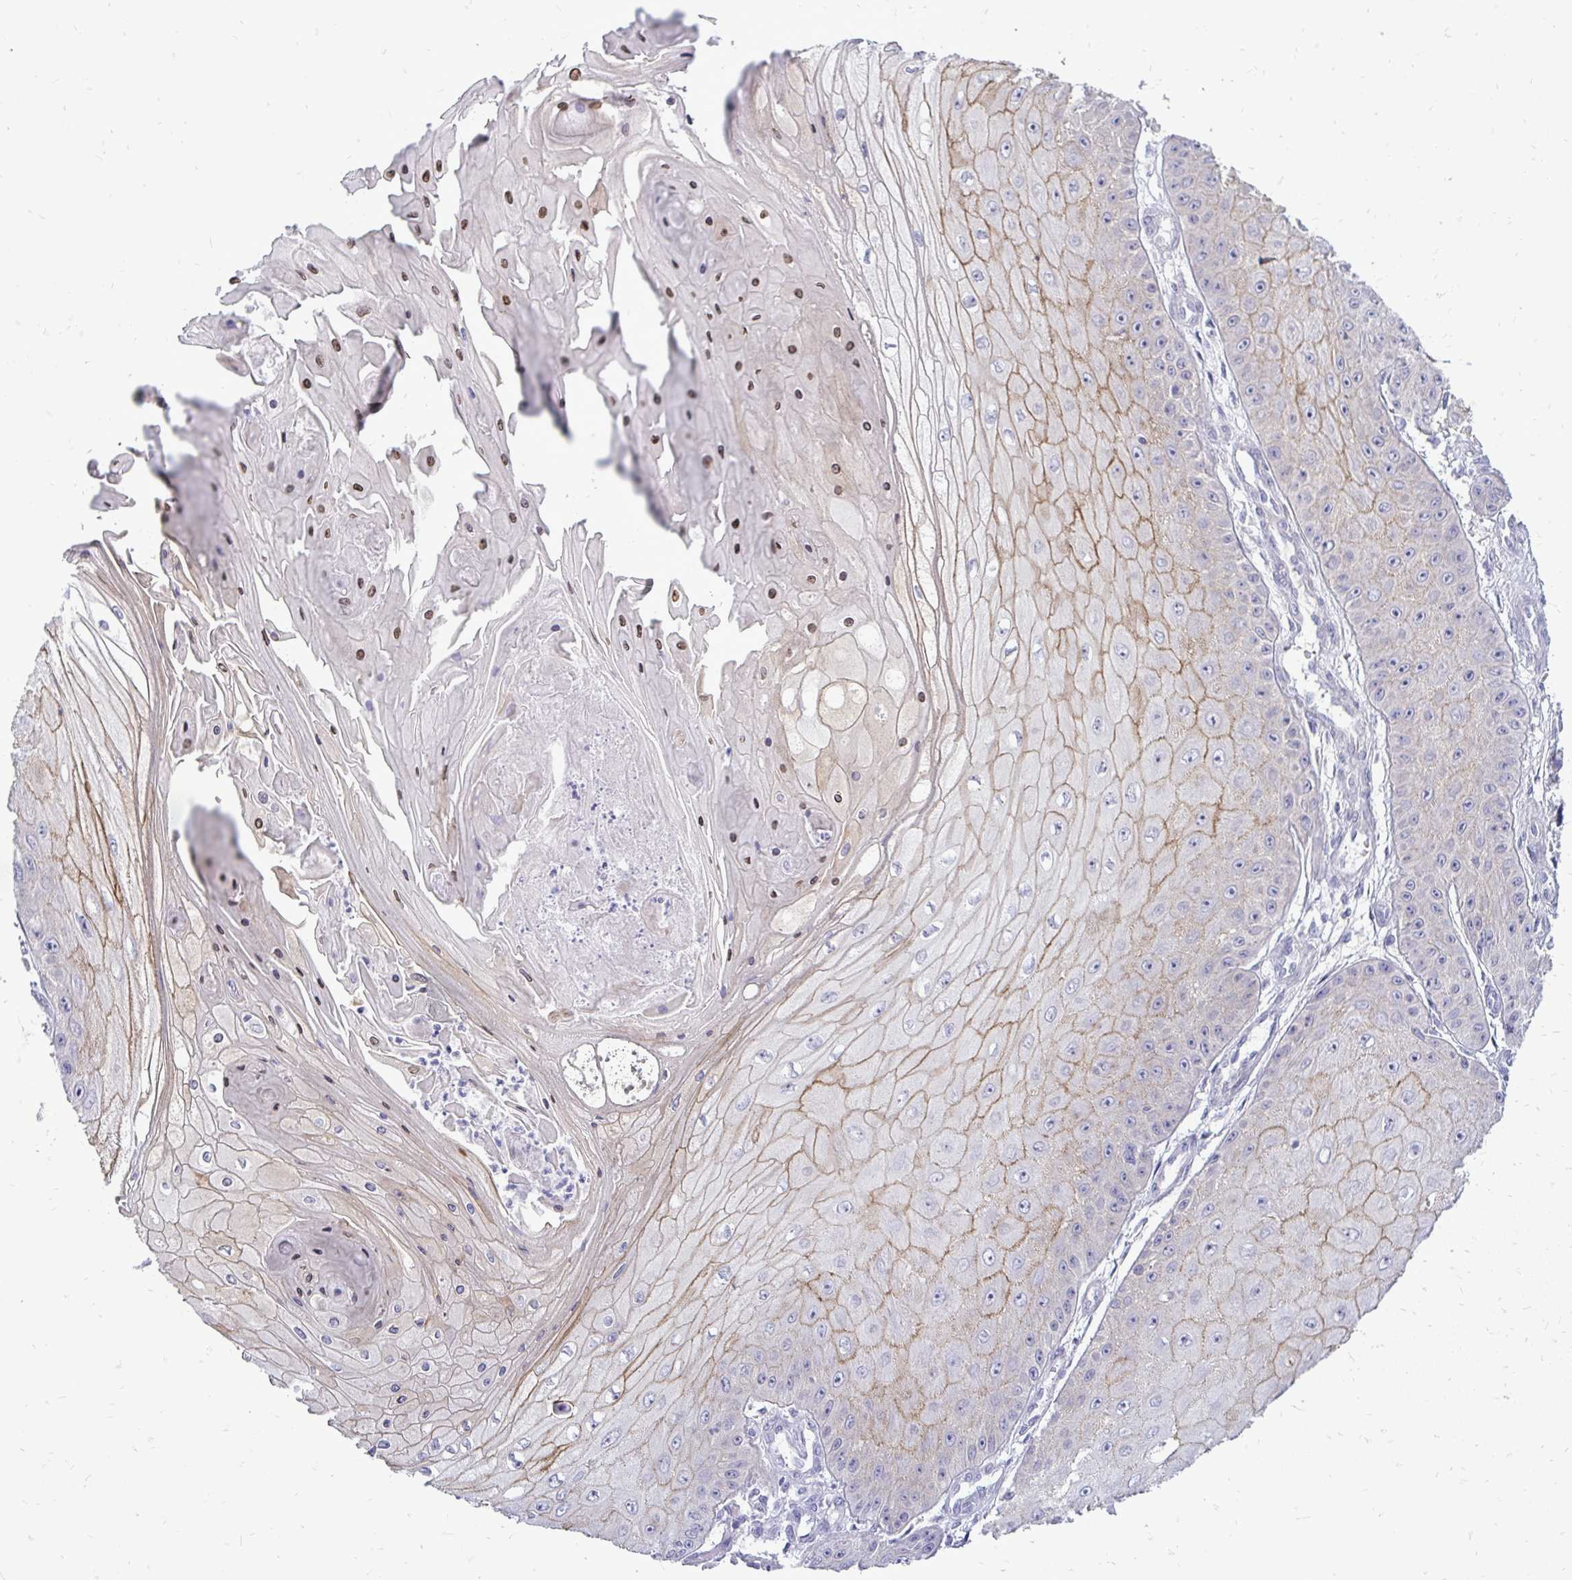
{"staining": {"intensity": "moderate", "quantity": "25%-75%", "location": "cytoplasmic/membranous"}, "tissue": "skin cancer", "cell_type": "Tumor cells", "image_type": "cancer", "snomed": [{"axis": "morphology", "description": "Squamous cell carcinoma, NOS"}, {"axis": "topography", "description": "Skin"}], "caption": "Immunohistochemistry of squamous cell carcinoma (skin) exhibits medium levels of moderate cytoplasmic/membranous staining in about 25%-75% of tumor cells. (brown staining indicates protein expression, while blue staining denotes nuclei).", "gene": "SPTBN2", "patient": {"sex": "male", "age": 70}}